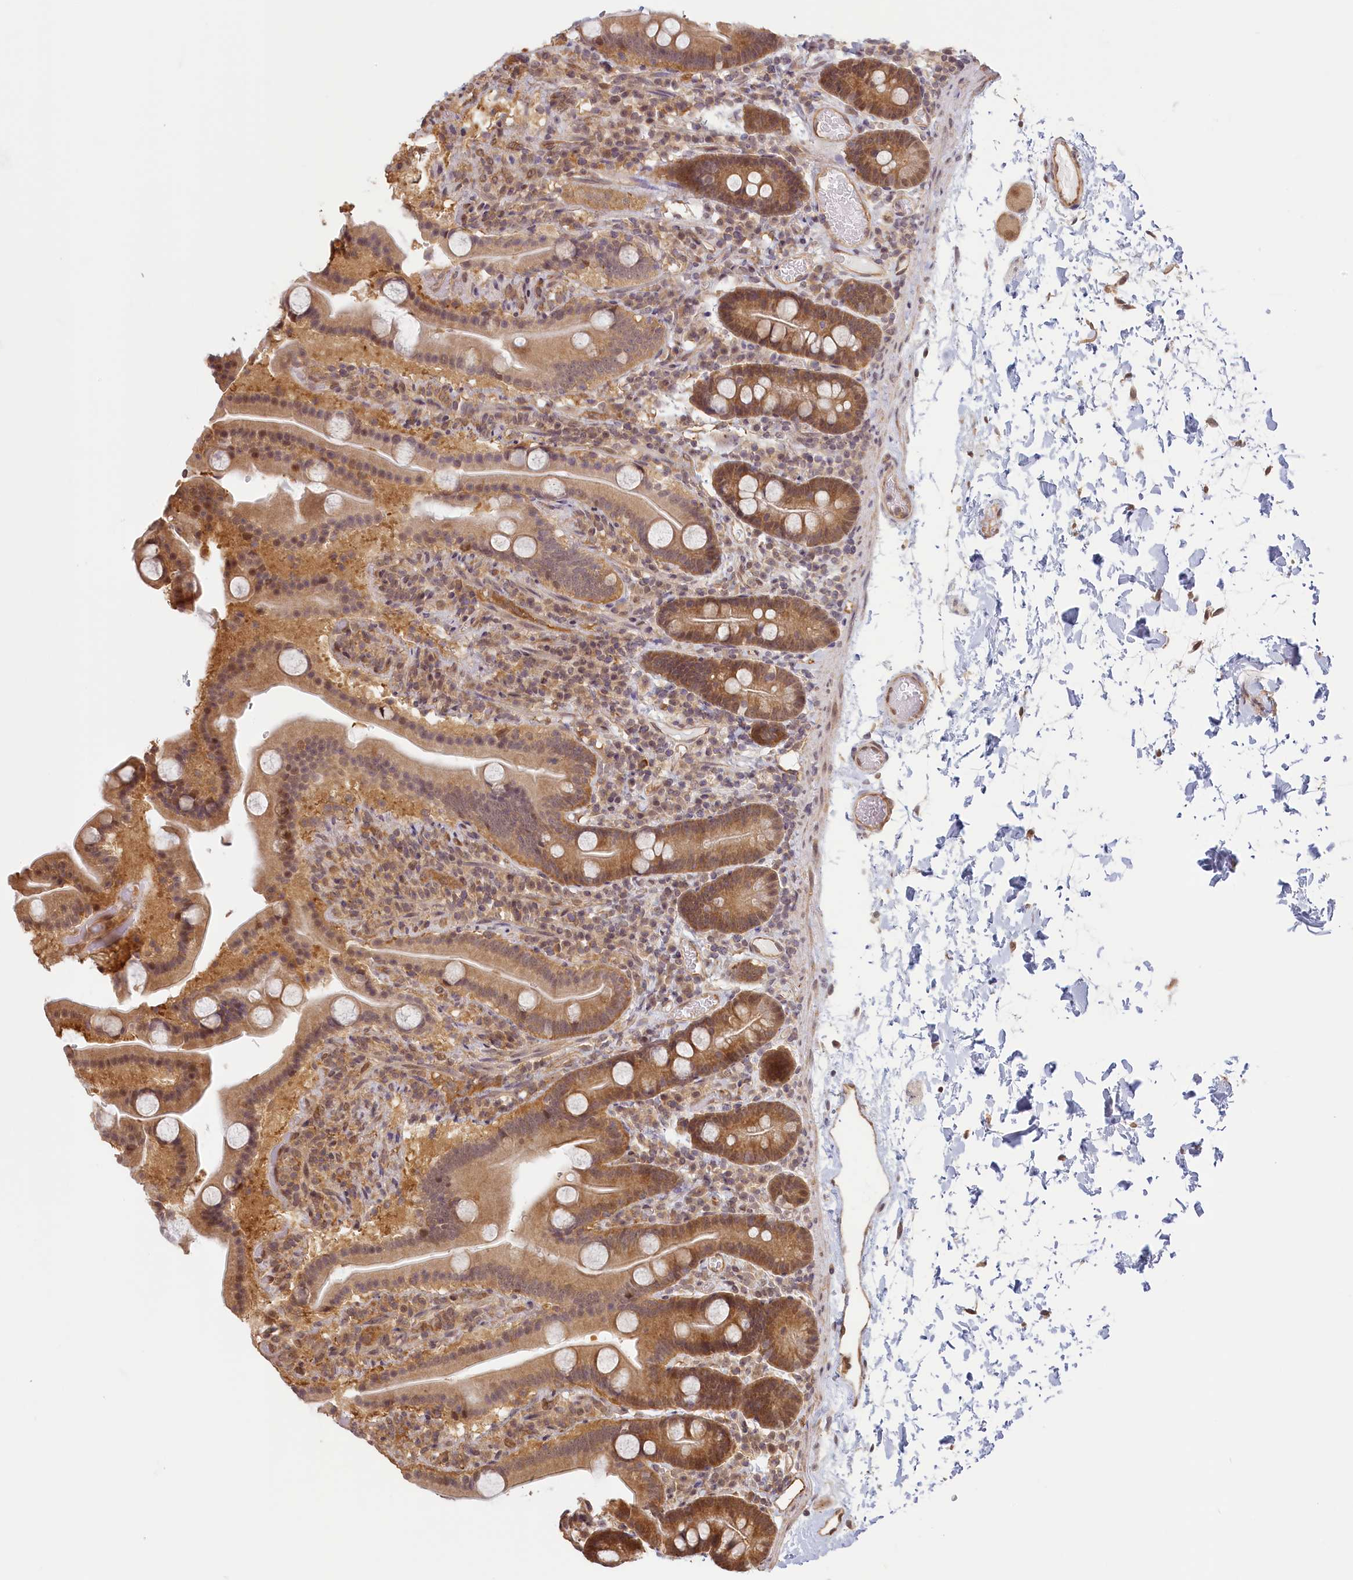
{"staining": {"intensity": "moderate", "quantity": ">75%", "location": "cytoplasmic/membranous,nuclear"}, "tissue": "duodenum", "cell_type": "Glandular cells", "image_type": "normal", "snomed": [{"axis": "morphology", "description": "Normal tissue, NOS"}, {"axis": "topography", "description": "Duodenum"}], "caption": "Benign duodenum reveals moderate cytoplasmic/membranous,nuclear positivity in about >75% of glandular cells.", "gene": "C19orf44", "patient": {"sex": "male", "age": 55}}